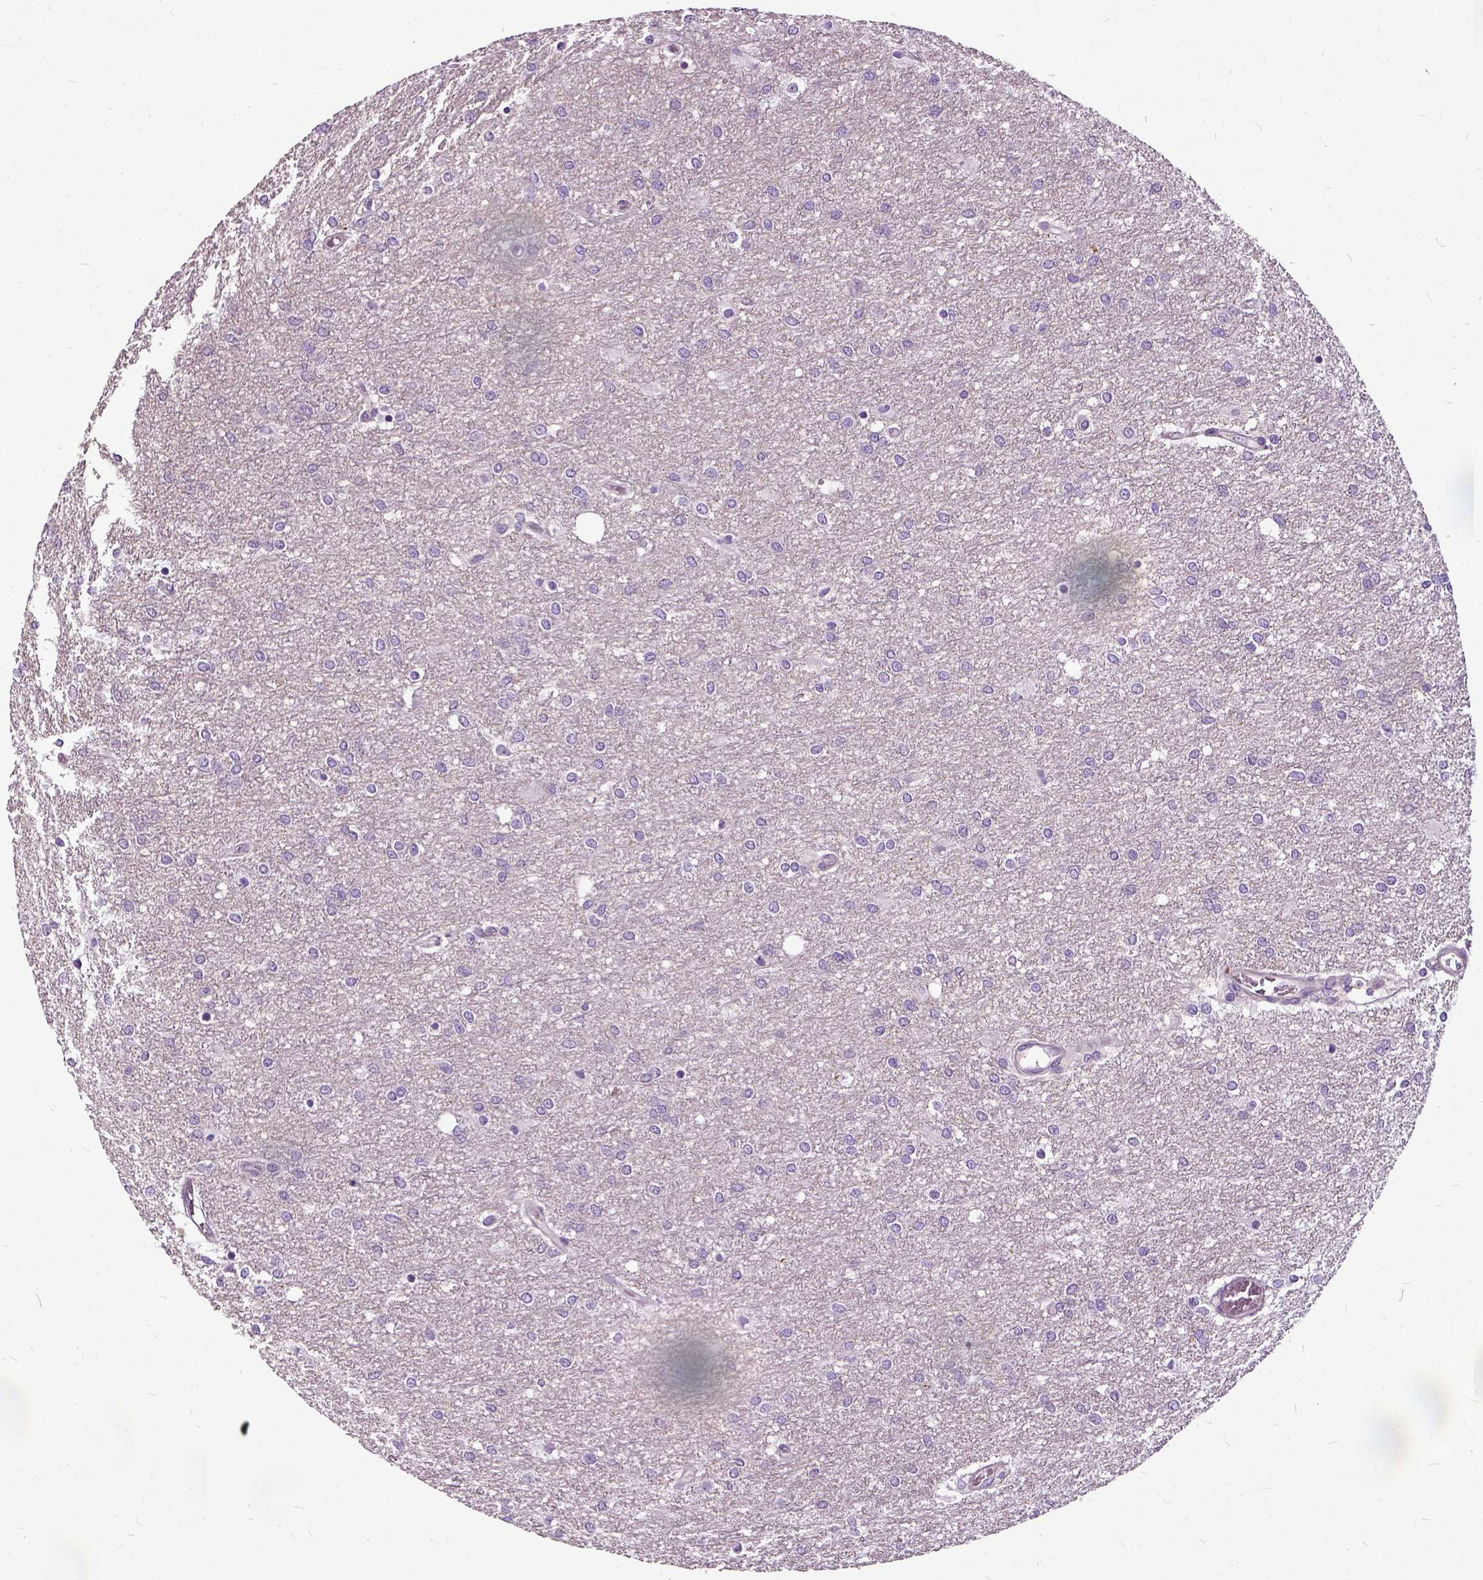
{"staining": {"intensity": "negative", "quantity": "none", "location": "none"}, "tissue": "glioma", "cell_type": "Tumor cells", "image_type": "cancer", "snomed": [{"axis": "morphology", "description": "Glioma, malignant, High grade"}, {"axis": "topography", "description": "Brain"}], "caption": "Malignant glioma (high-grade) was stained to show a protein in brown. There is no significant staining in tumor cells.", "gene": "ILRUN", "patient": {"sex": "female", "age": 61}}